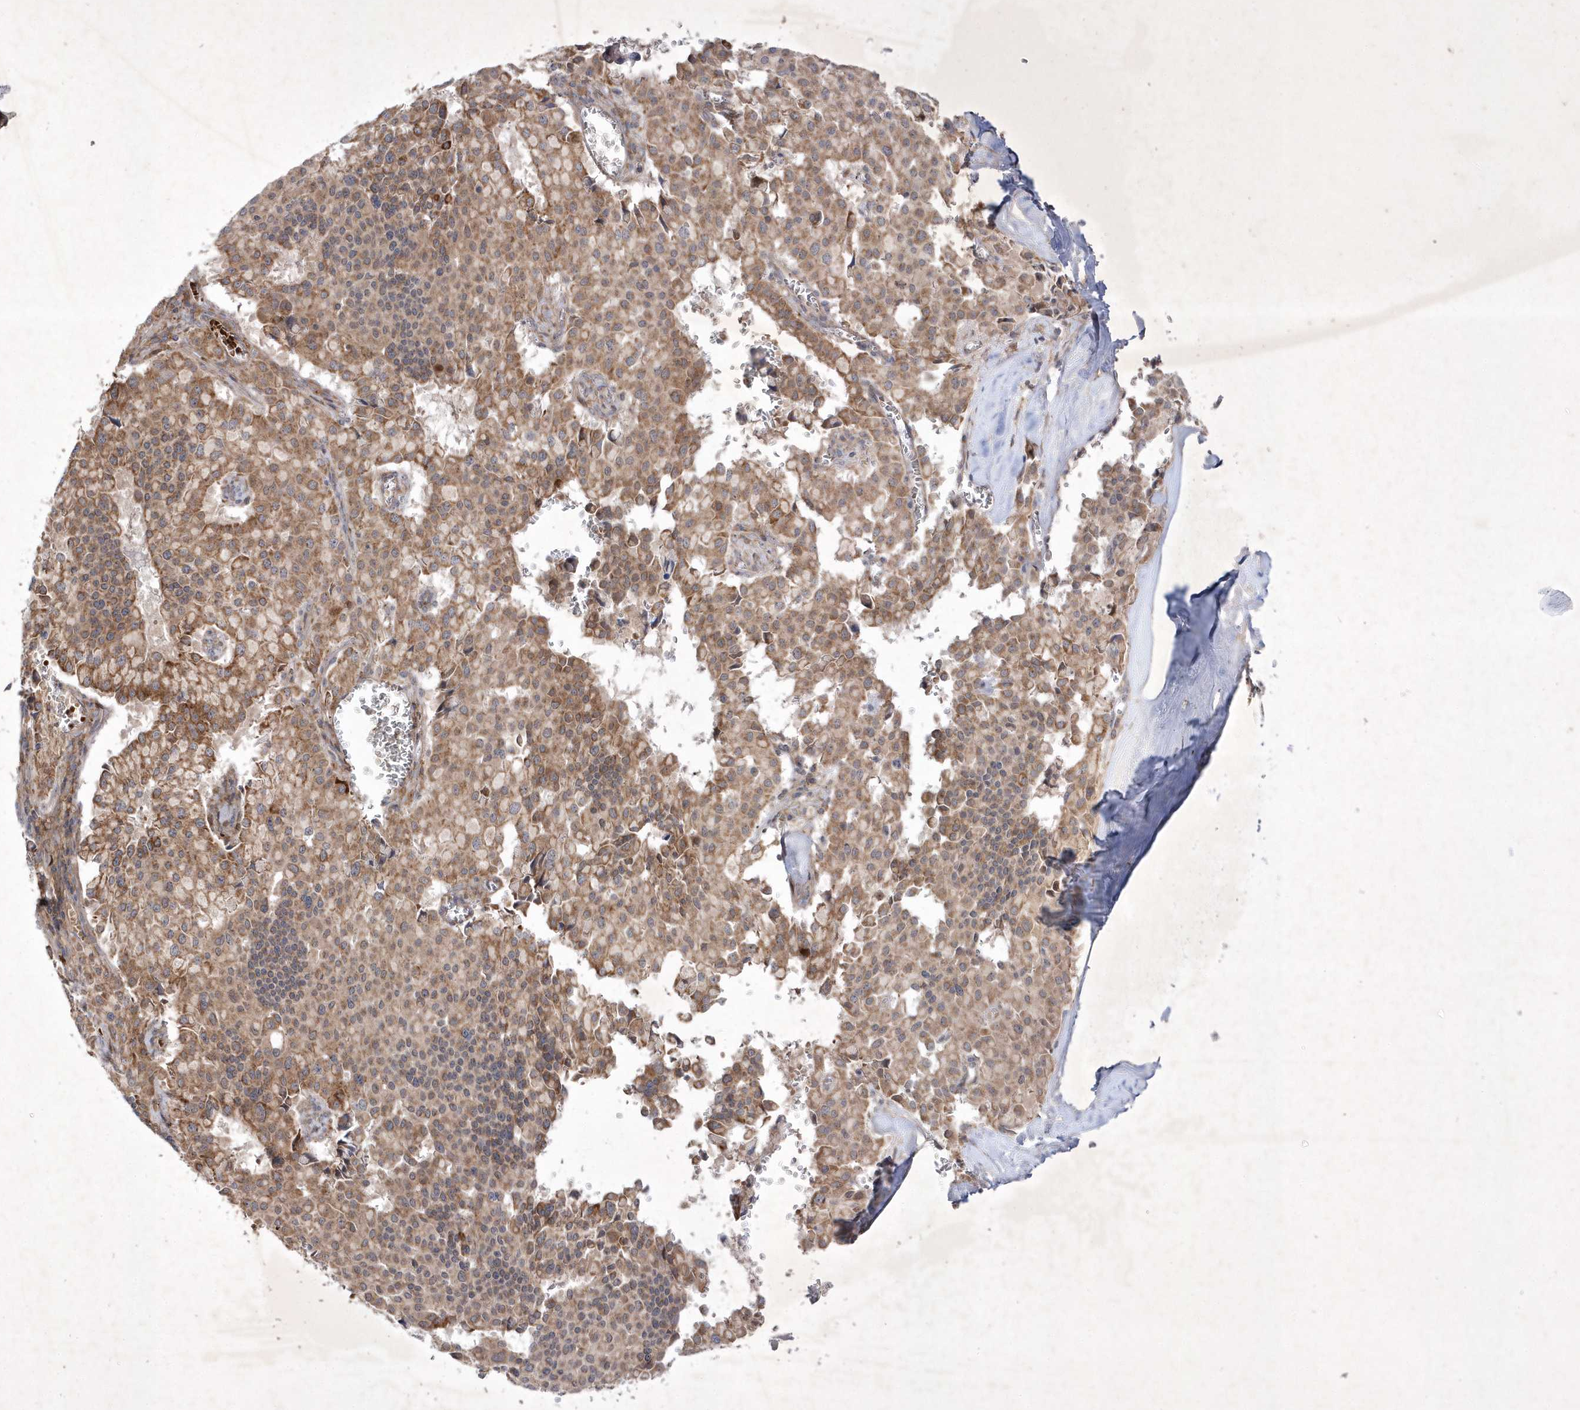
{"staining": {"intensity": "moderate", "quantity": ">75%", "location": "cytoplasmic/membranous"}, "tissue": "pancreatic cancer", "cell_type": "Tumor cells", "image_type": "cancer", "snomed": [{"axis": "morphology", "description": "Adenocarcinoma, NOS"}, {"axis": "topography", "description": "Pancreas"}], "caption": "Protein expression analysis of adenocarcinoma (pancreatic) displays moderate cytoplasmic/membranous expression in approximately >75% of tumor cells.", "gene": "OPA1", "patient": {"sex": "male", "age": 65}}